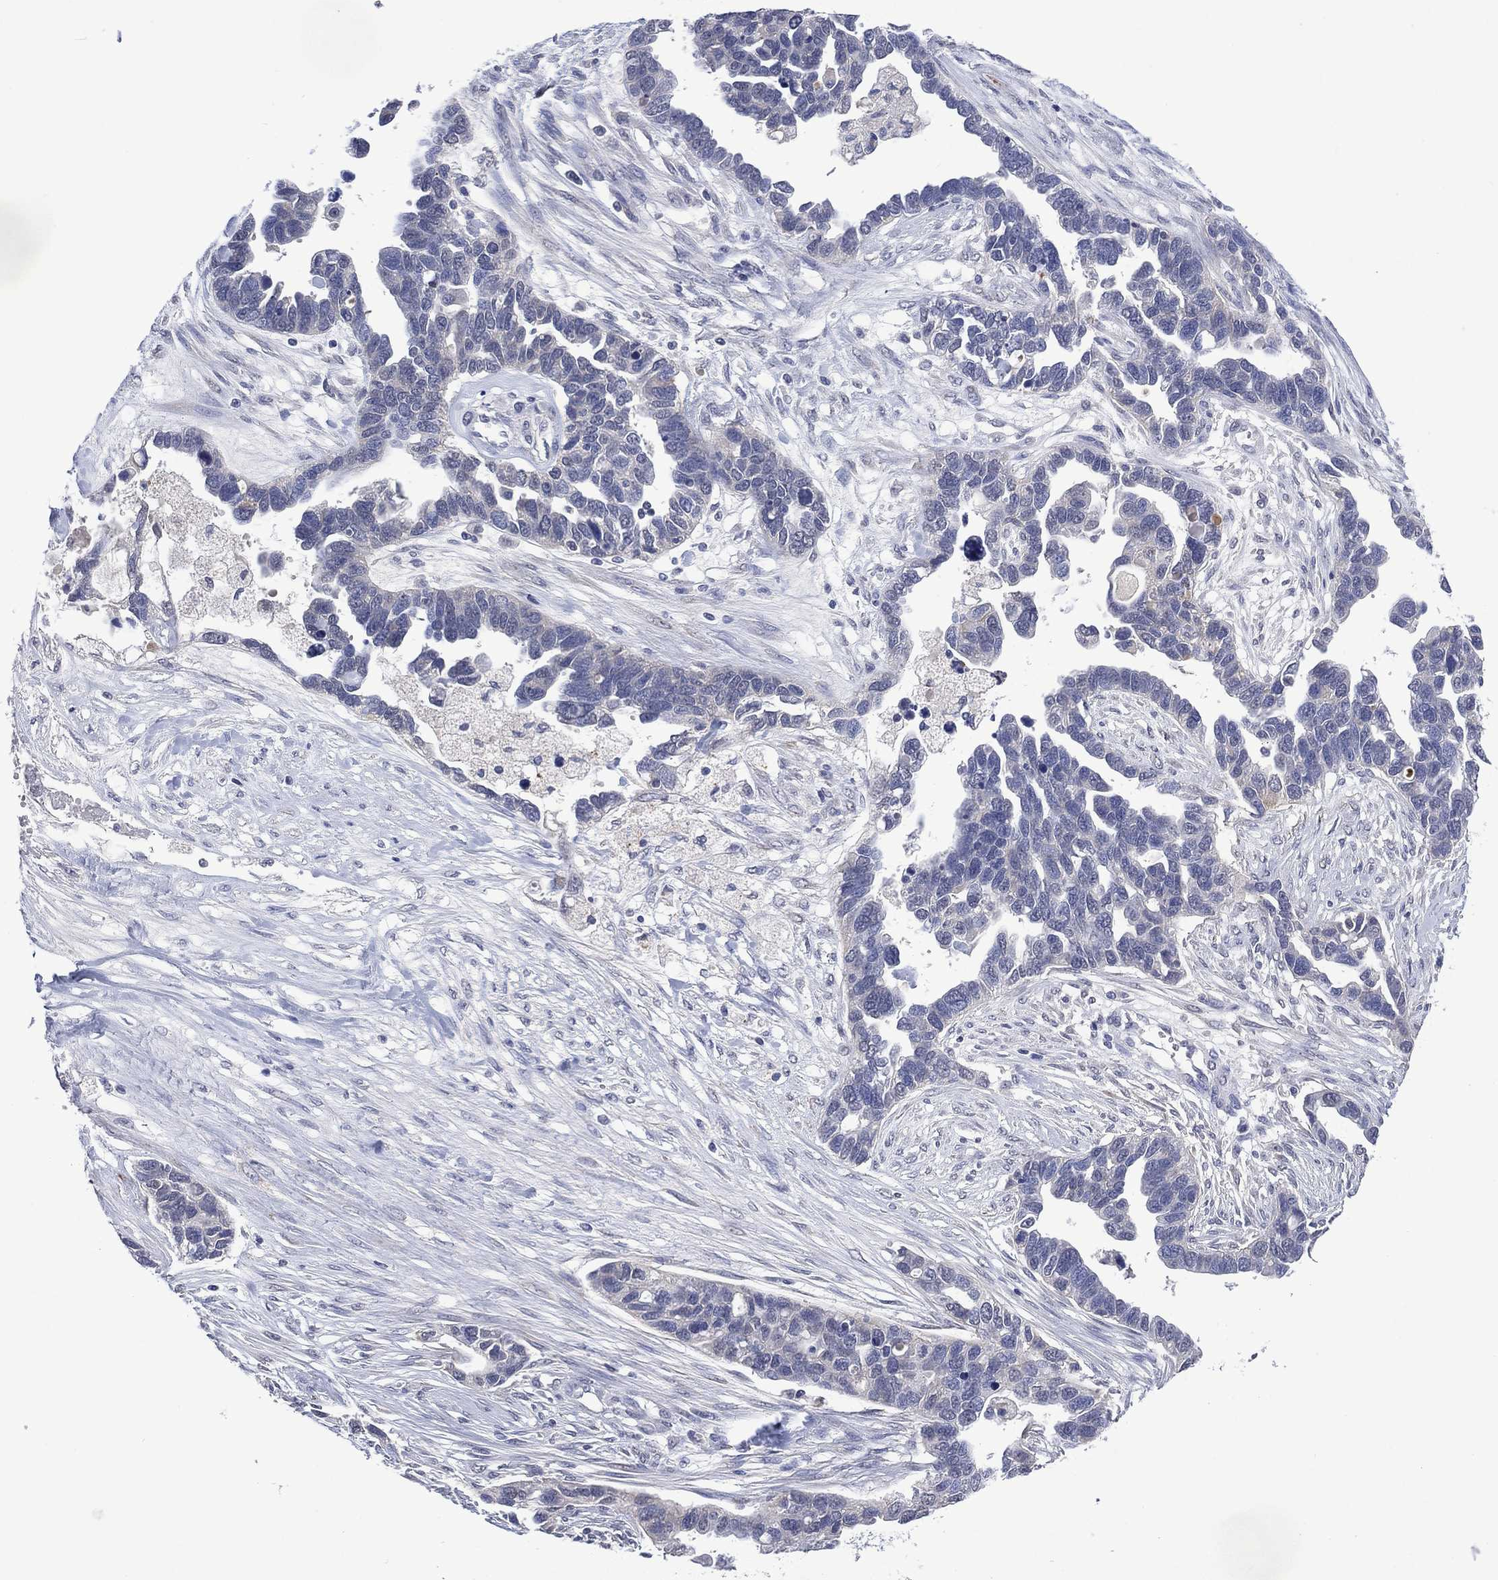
{"staining": {"intensity": "negative", "quantity": "none", "location": "none"}, "tissue": "ovarian cancer", "cell_type": "Tumor cells", "image_type": "cancer", "snomed": [{"axis": "morphology", "description": "Cystadenocarcinoma, serous, NOS"}, {"axis": "topography", "description": "Ovary"}], "caption": "The histopathology image reveals no staining of tumor cells in ovarian serous cystadenocarcinoma.", "gene": "ASB10", "patient": {"sex": "female", "age": 54}}